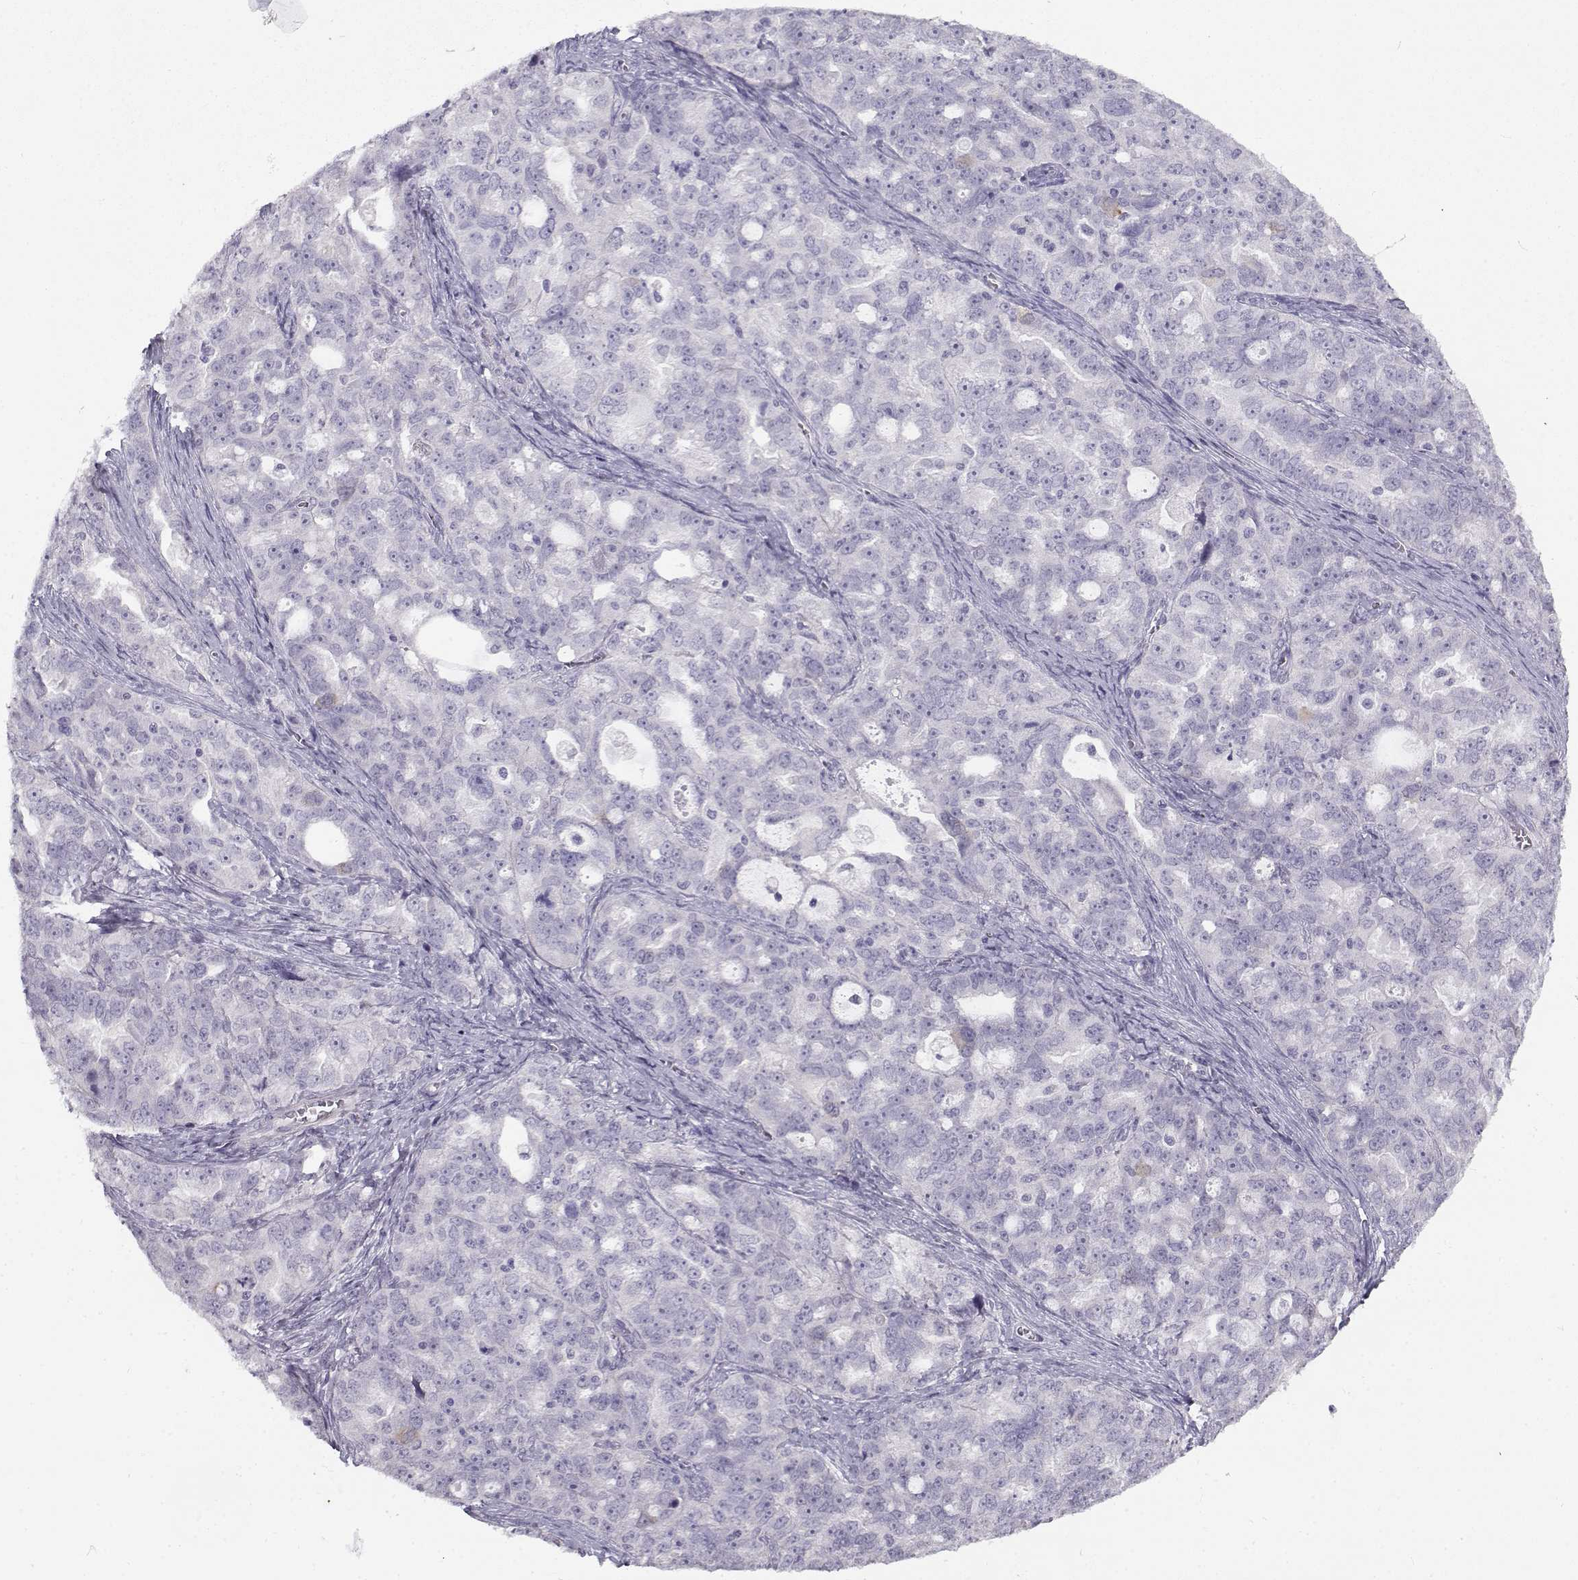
{"staining": {"intensity": "negative", "quantity": "none", "location": "none"}, "tissue": "ovarian cancer", "cell_type": "Tumor cells", "image_type": "cancer", "snomed": [{"axis": "morphology", "description": "Cystadenocarcinoma, serous, NOS"}, {"axis": "topography", "description": "Ovary"}], "caption": "Tumor cells show no significant protein positivity in ovarian cancer.", "gene": "TEX55", "patient": {"sex": "female", "age": 51}}